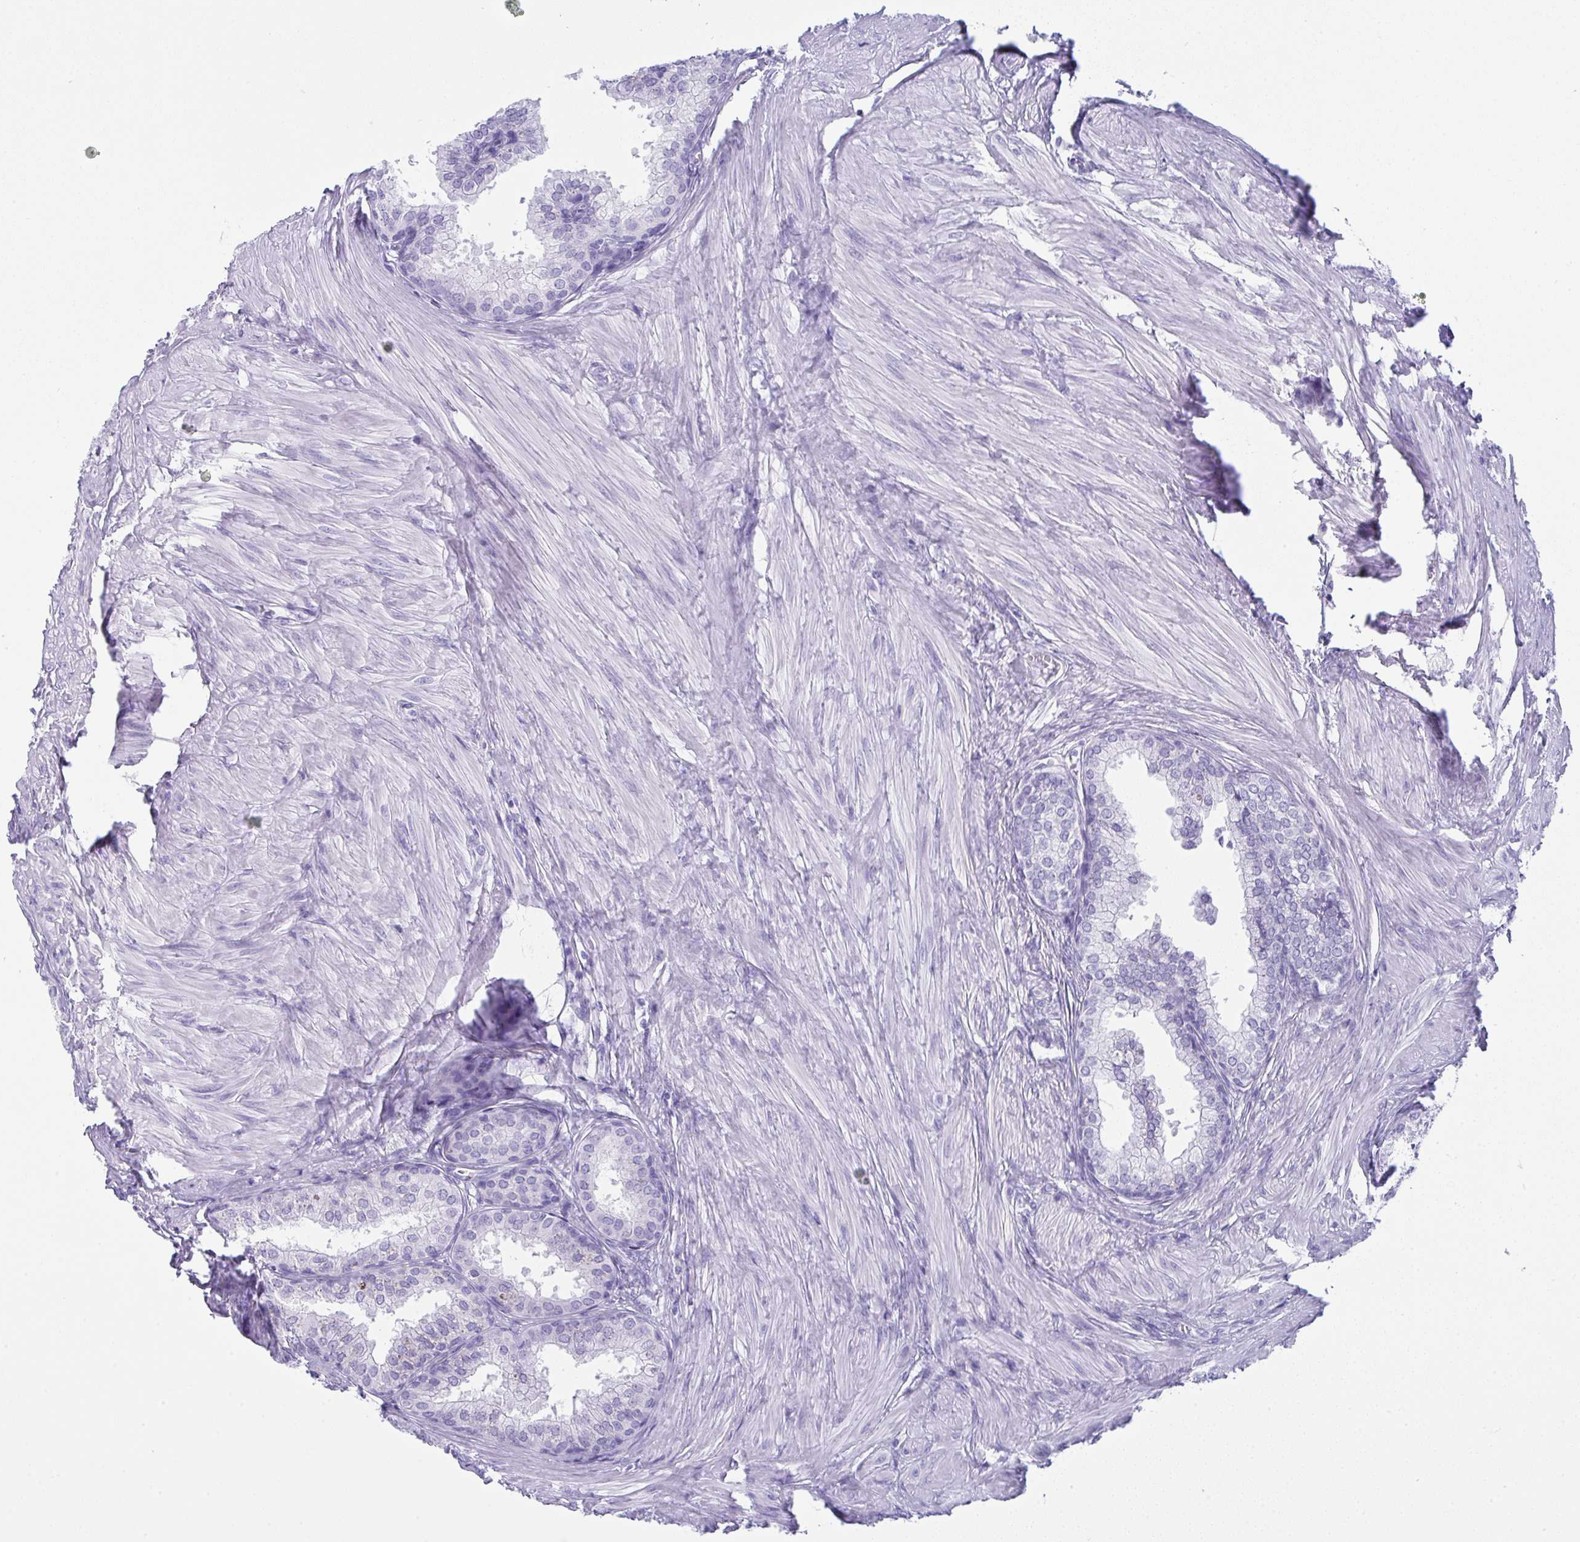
{"staining": {"intensity": "negative", "quantity": "none", "location": "none"}, "tissue": "prostate", "cell_type": "Glandular cells", "image_type": "normal", "snomed": [{"axis": "morphology", "description": "Normal tissue, NOS"}, {"axis": "topography", "description": "Prostate"}, {"axis": "topography", "description": "Peripheral nerve tissue"}], "caption": "Immunohistochemistry image of normal prostate: prostate stained with DAB displays no significant protein positivity in glandular cells.", "gene": "JCHAIN", "patient": {"sex": "male", "age": 55}}